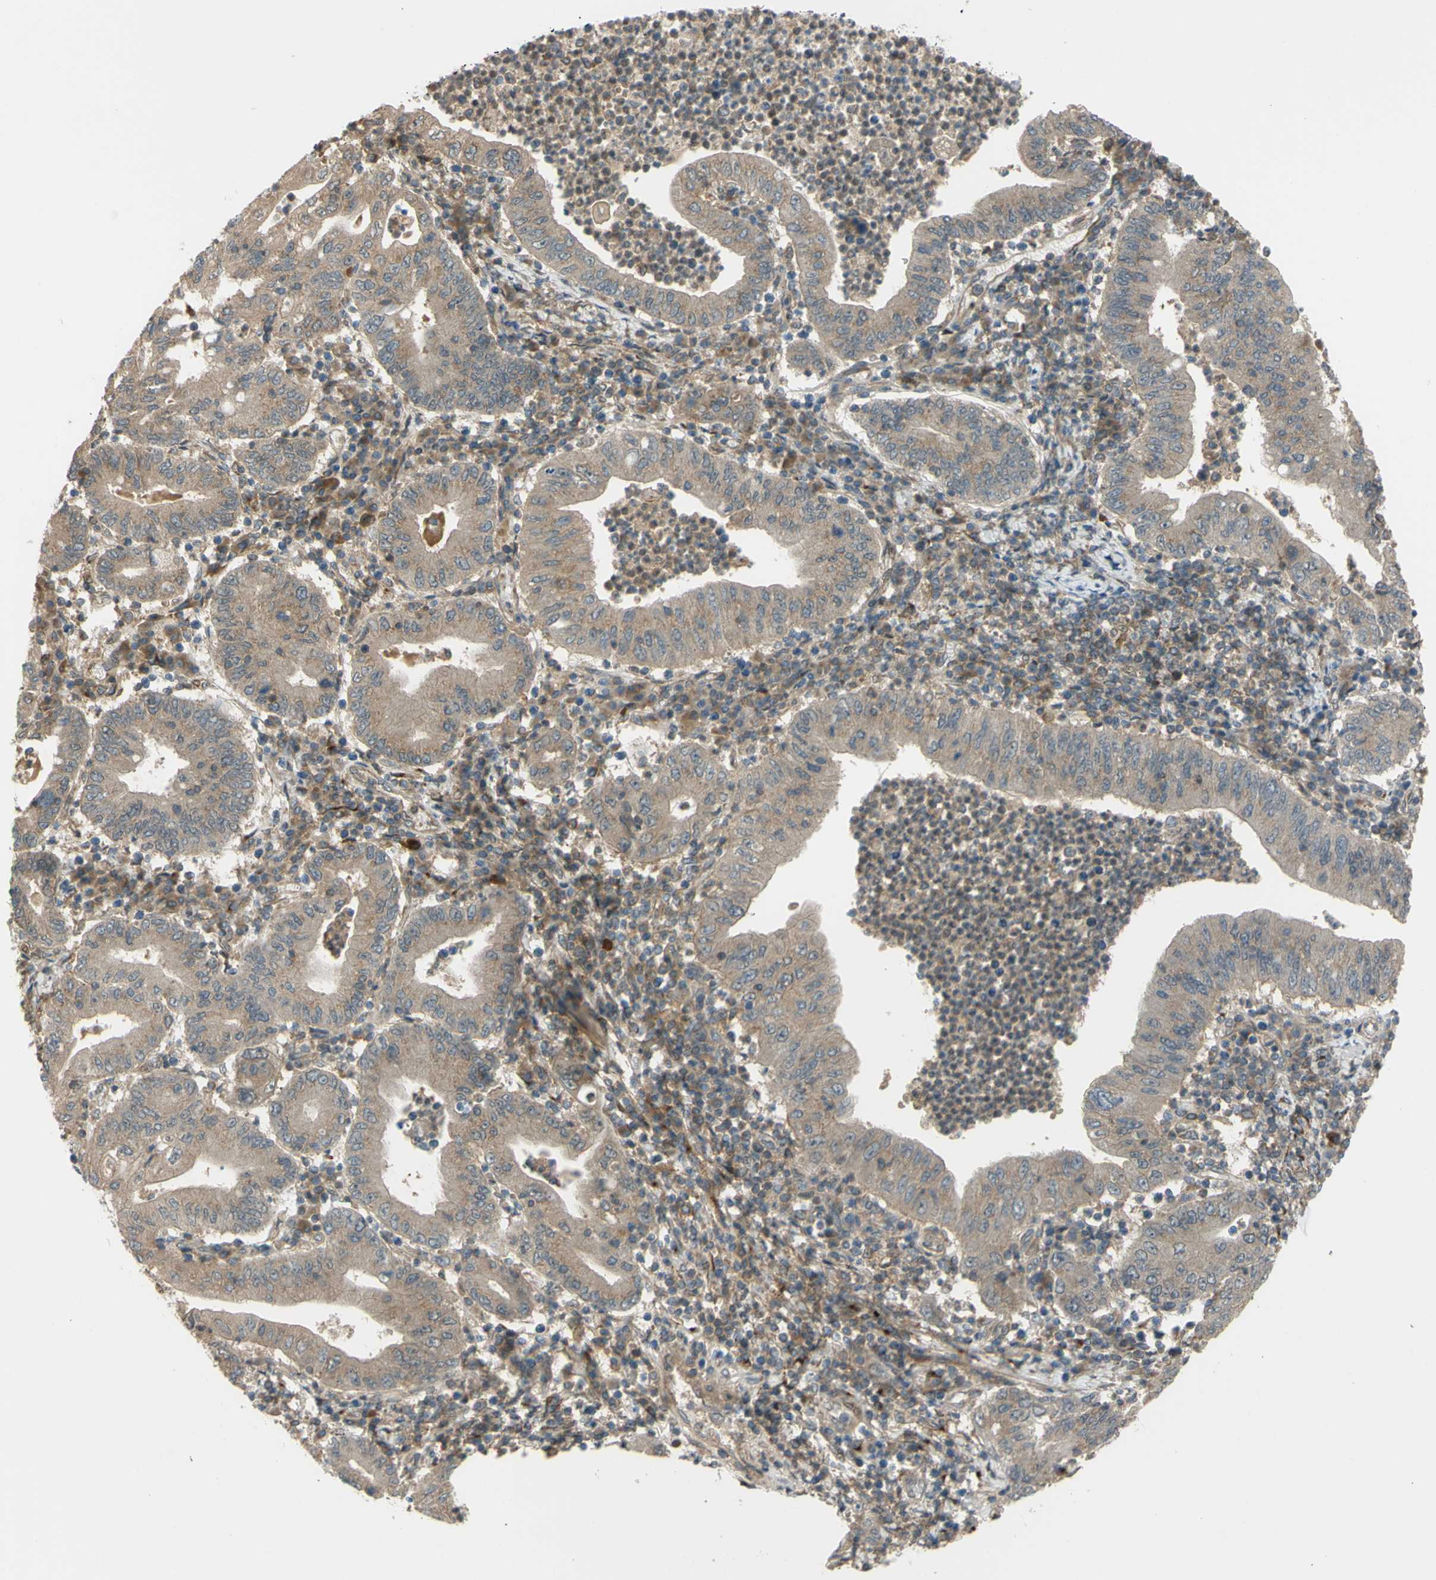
{"staining": {"intensity": "weak", "quantity": ">75%", "location": "cytoplasmic/membranous"}, "tissue": "stomach cancer", "cell_type": "Tumor cells", "image_type": "cancer", "snomed": [{"axis": "morphology", "description": "Normal tissue, NOS"}, {"axis": "morphology", "description": "Adenocarcinoma, NOS"}, {"axis": "topography", "description": "Esophagus"}, {"axis": "topography", "description": "Stomach, upper"}, {"axis": "topography", "description": "Peripheral nerve tissue"}], "caption": "IHC (DAB) staining of human adenocarcinoma (stomach) exhibits weak cytoplasmic/membranous protein staining in about >75% of tumor cells.", "gene": "FLII", "patient": {"sex": "male", "age": 62}}